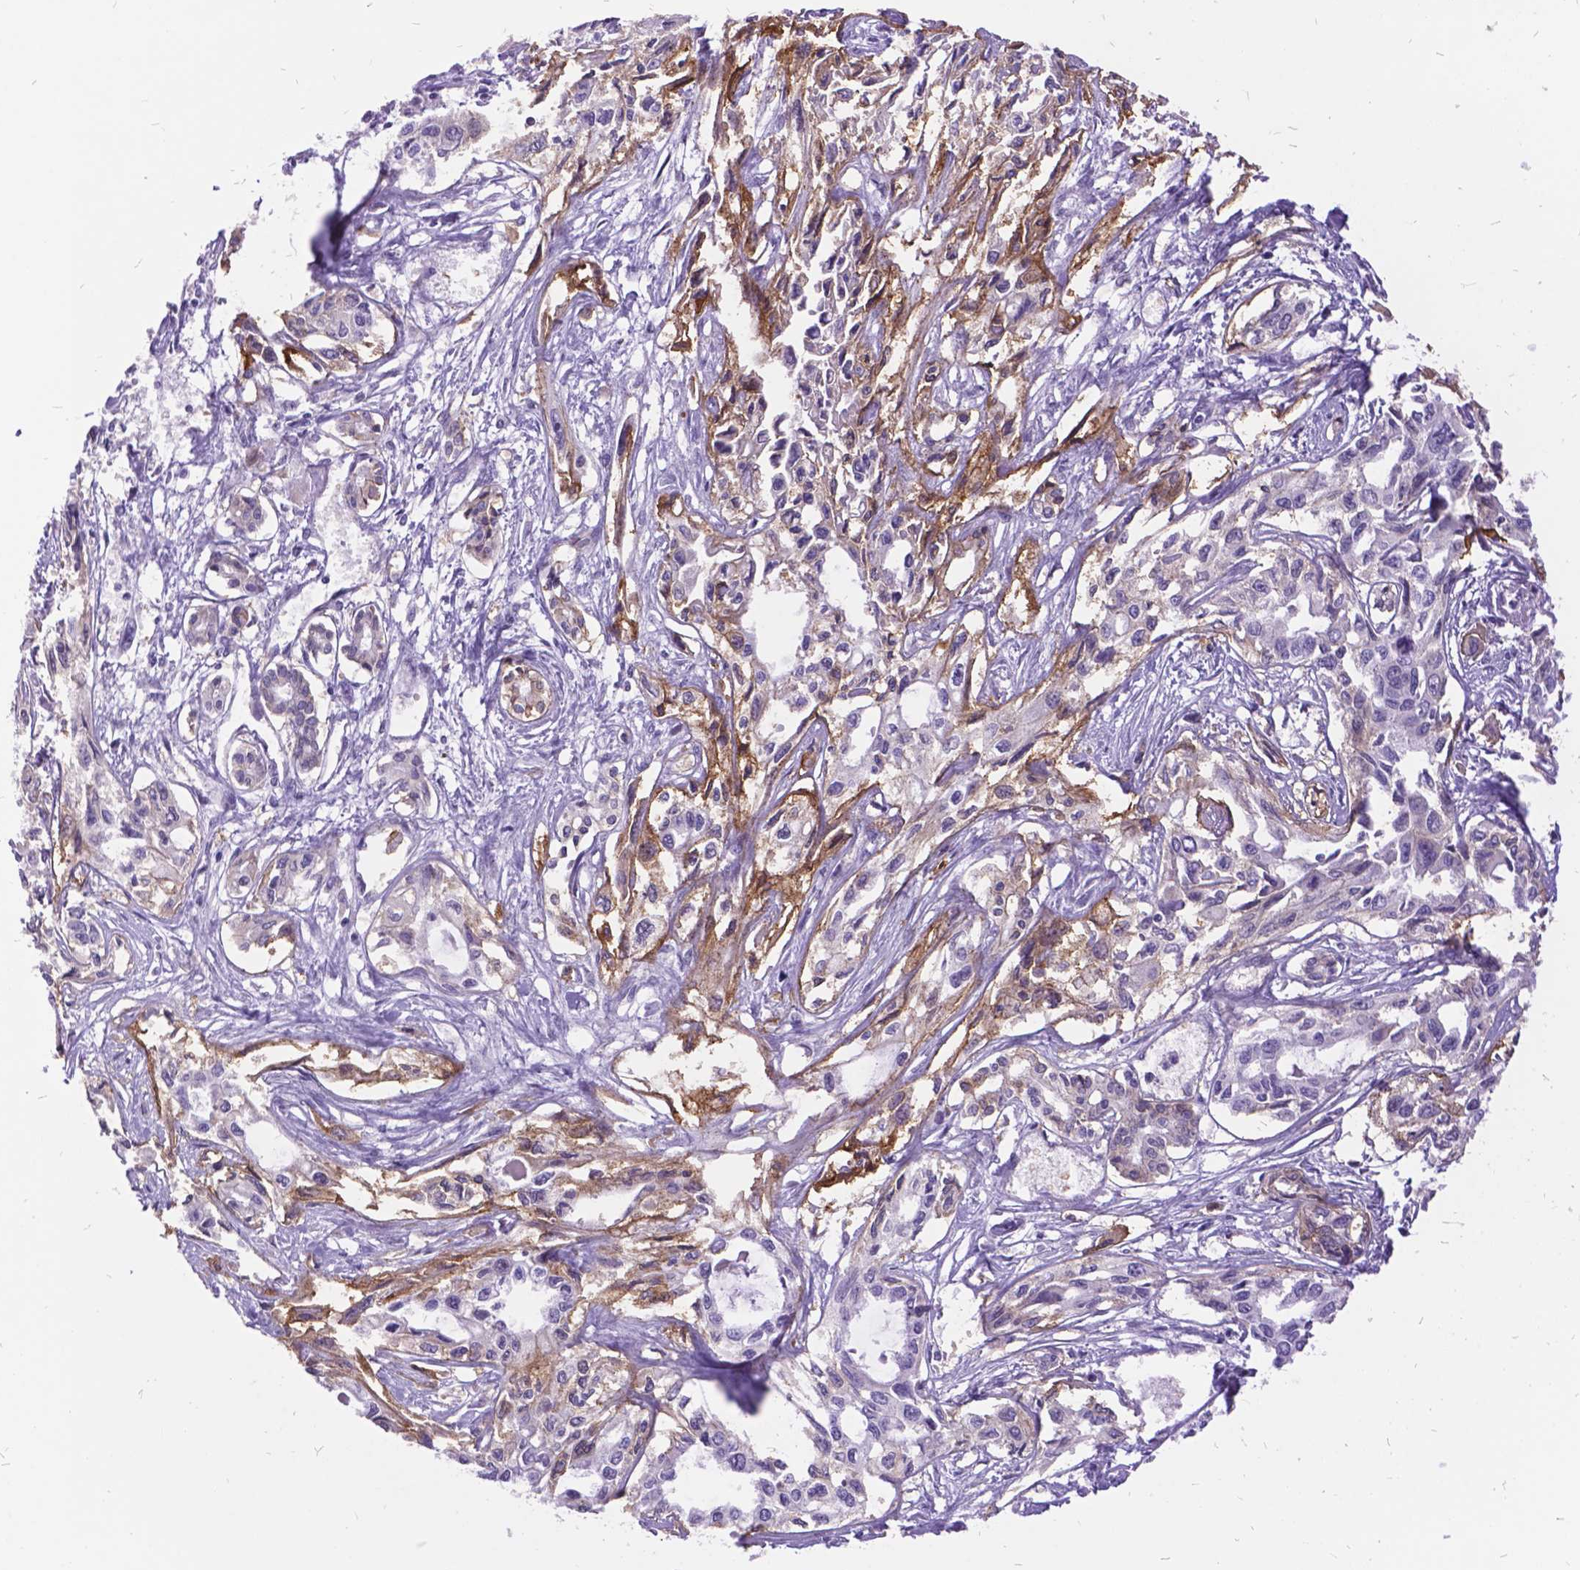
{"staining": {"intensity": "negative", "quantity": "none", "location": "none"}, "tissue": "pancreatic cancer", "cell_type": "Tumor cells", "image_type": "cancer", "snomed": [{"axis": "morphology", "description": "Adenocarcinoma, NOS"}, {"axis": "topography", "description": "Pancreas"}], "caption": "An IHC image of pancreatic cancer (adenocarcinoma) is shown. There is no staining in tumor cells of pancreatic cancer (adenocarcinoma).", "gene": "ITGB6", "patient": {"sex": "female", "age": 55}}